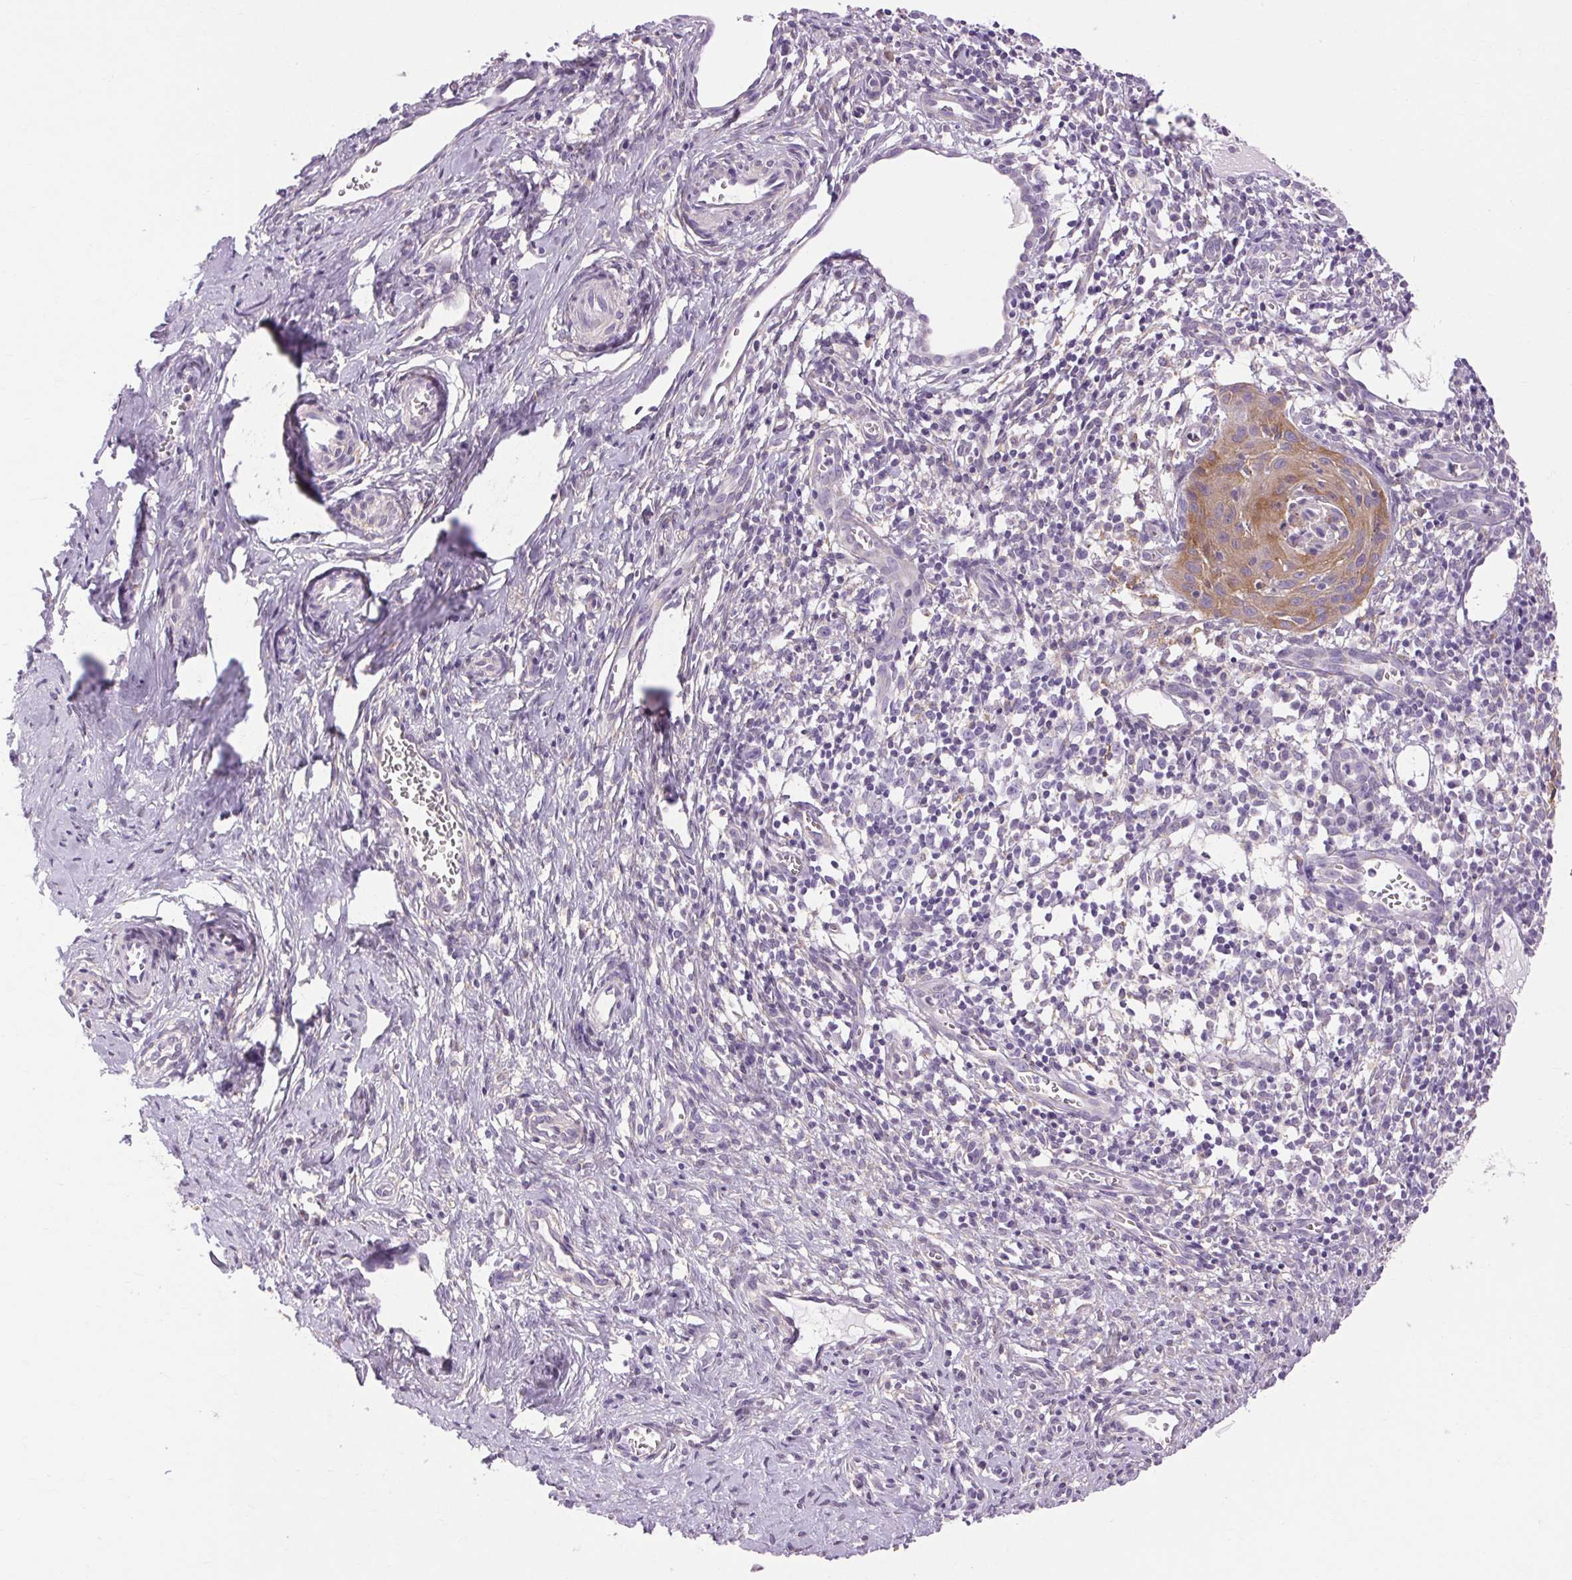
{"staining": {"intensity": "weak", "quantity": "25%-75%", "location": "cytoplasmic/membranous"}, "tissue": "cervical cancer", "cell_type": "Tumor cells", "image_type": "cancer", "snomed": [{"axis": "morphology", "description": "Squamous cell carcinoma, NOS"}, {"axis": "topography", "description": "Cervix"}], "caption": "Cervical cancer (squamous cell carcinoma) stained with a brown dye reveals weak cytoplasmic/membranous positive staining in approximately 25%-75% of tumor cells.", "gene": "SOWAHC", "patient": {"sex": "female", "age": 52}}